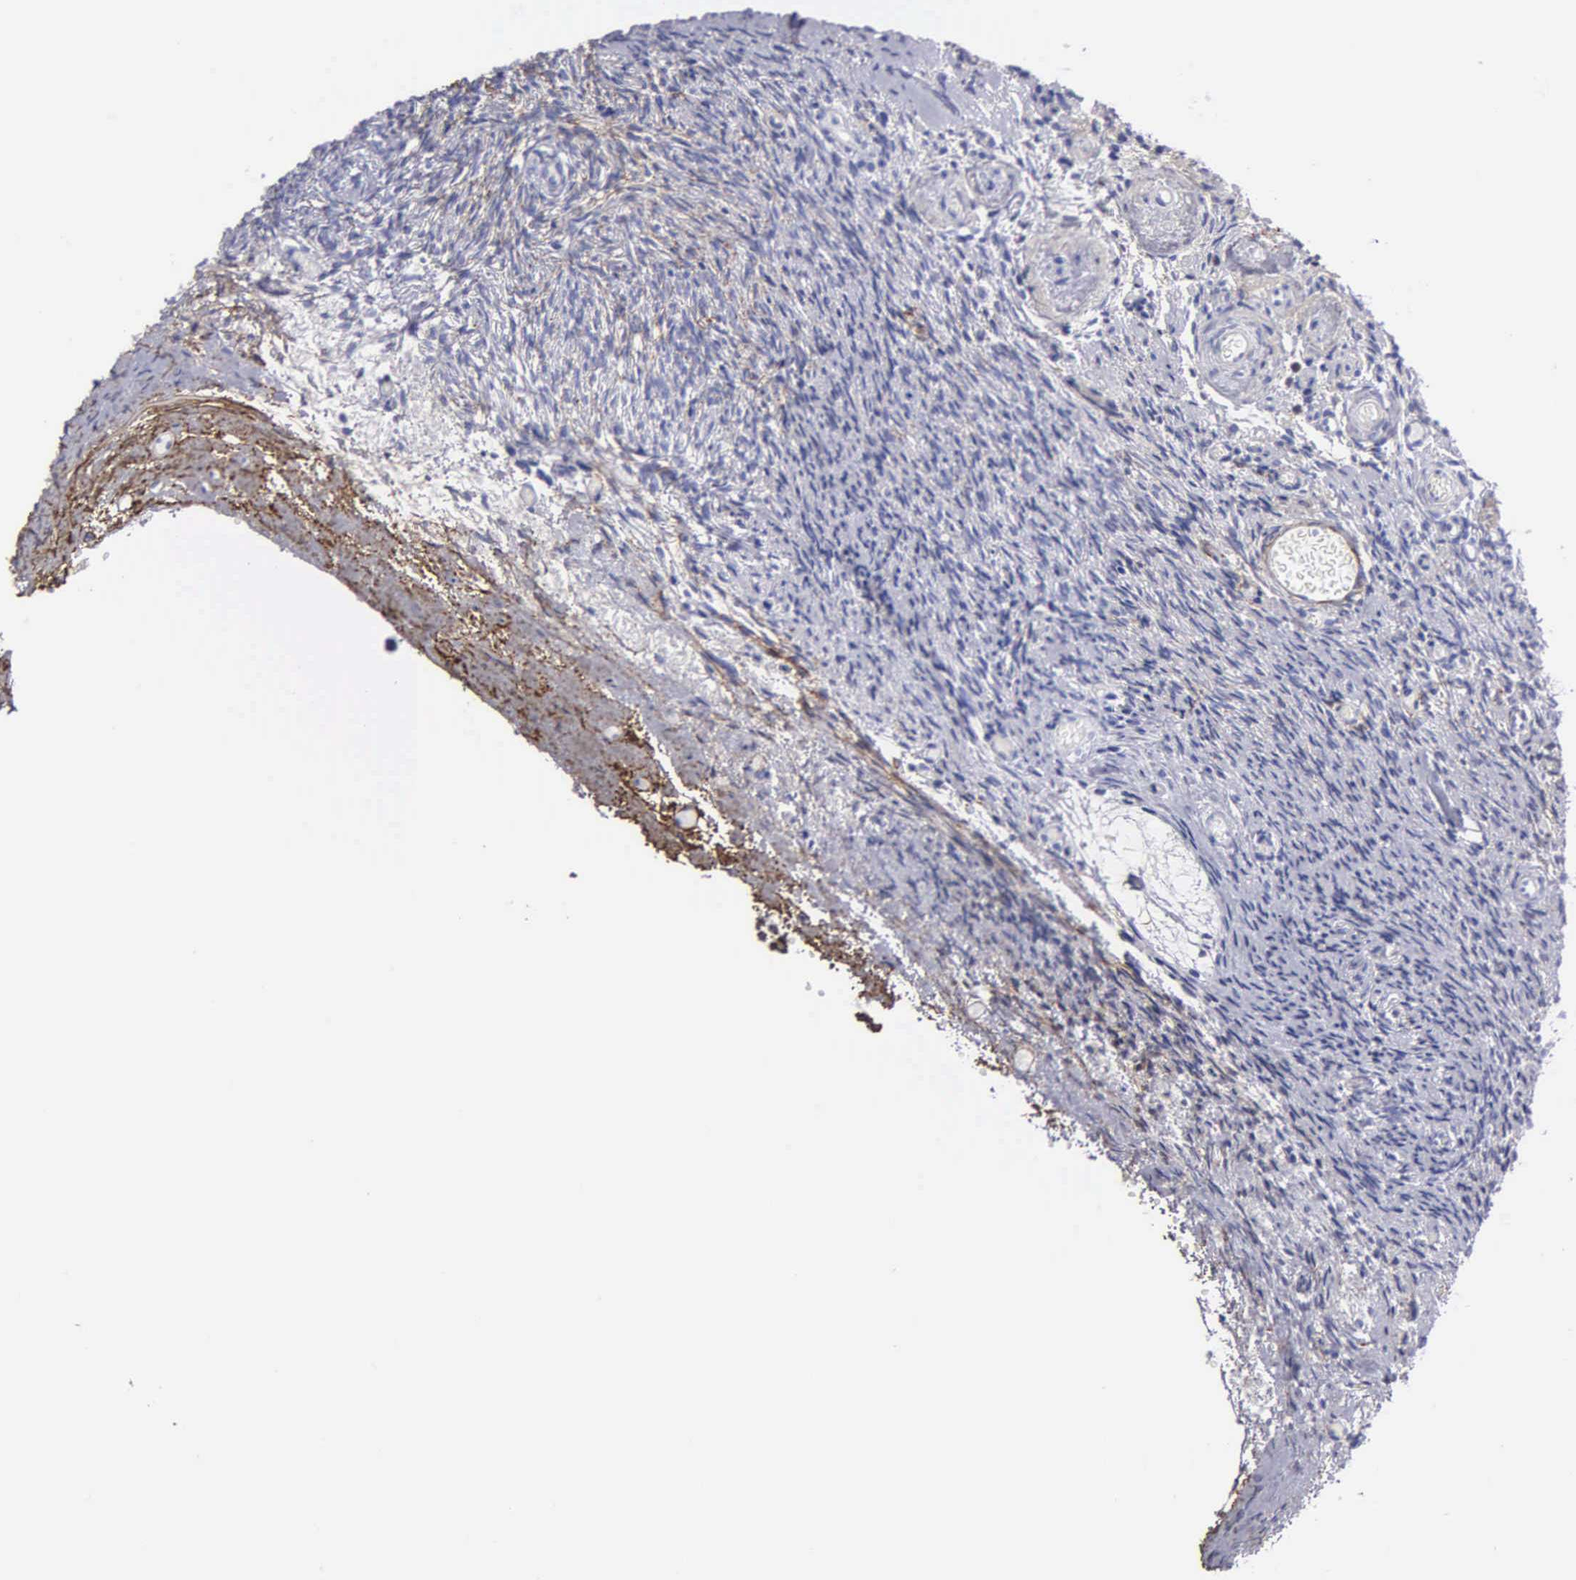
{"staining": {"intensity": "negative", "quantity": "none", "location": "none"}, "tissue": "ovary", "cell_type": "Ovarian stroma cells", "image_type": "normal", "snomed": [{"axis": "morphology", "description": "Normal tissue, NOS"}, {"axis": "topography", "description": "Ovary"}], "caption": "Ovarian stroma cells show no significant protein staining in normal ovary. (DAB IHC with hematoxylin counter stain).", "gene": "FBLN5", "patient": {"sex": "female", "age": 78}}